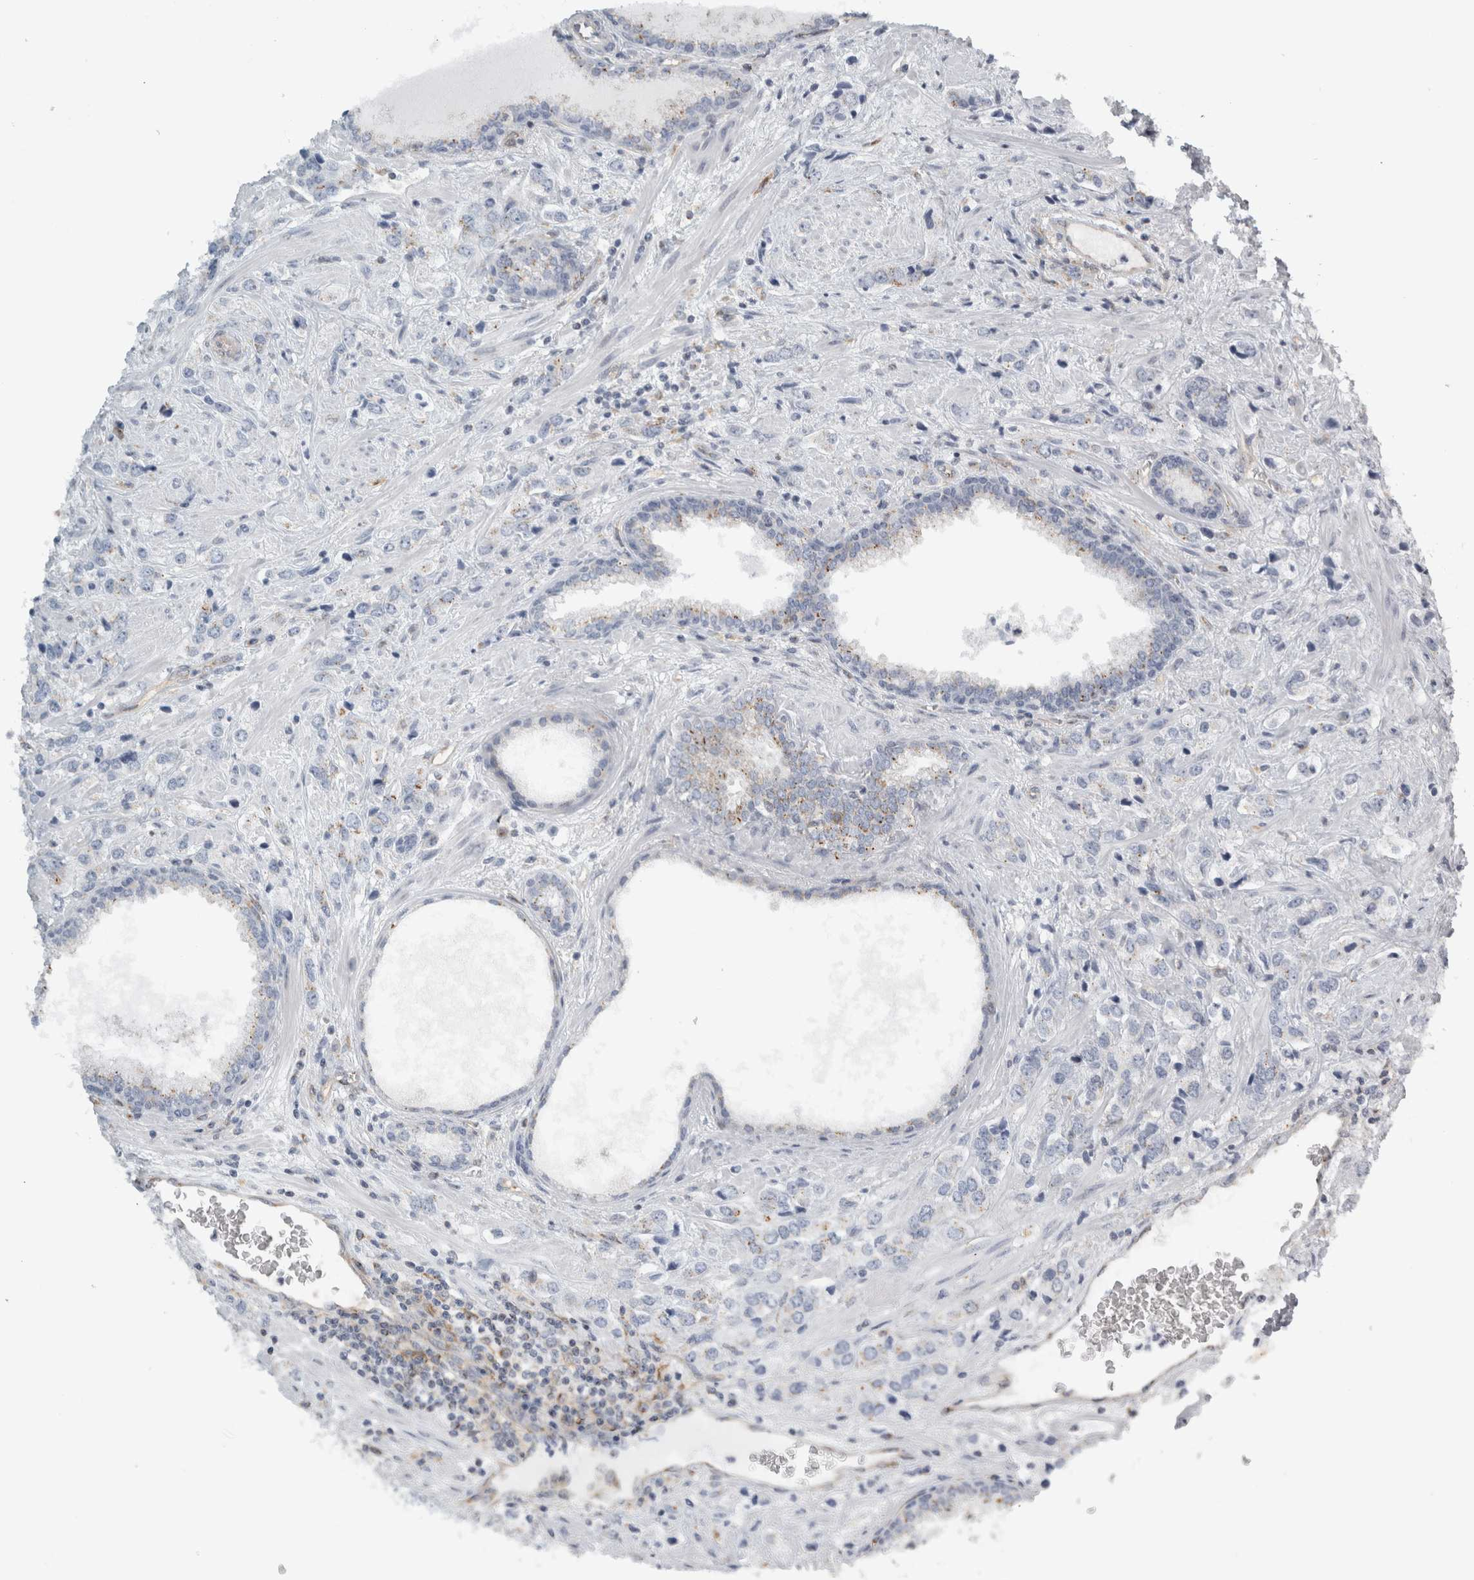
{"staining": {"intensity": "weak", "quantity": "<25%", "location": "cytoplasmic/membranous"}, "tissue": "prostate cancer", "cell_type": "Tumor cells", "image_type": "cancer", "snomed": [{"axis": "morphology", "description": "Adenocarcinoma, High grade"}, {"axis": "topography", "description": "Prostate"}], "caption": "Immunohistochemistry (IHC) photomicrograph of neoplastic tissue: human prostate cancer stained with DAB (3,3'-diaminobenzidine) shows no significant protein staining in tumor cells.", "gene": "PEX6", "patient": {"sex": "male", "age": 66}}